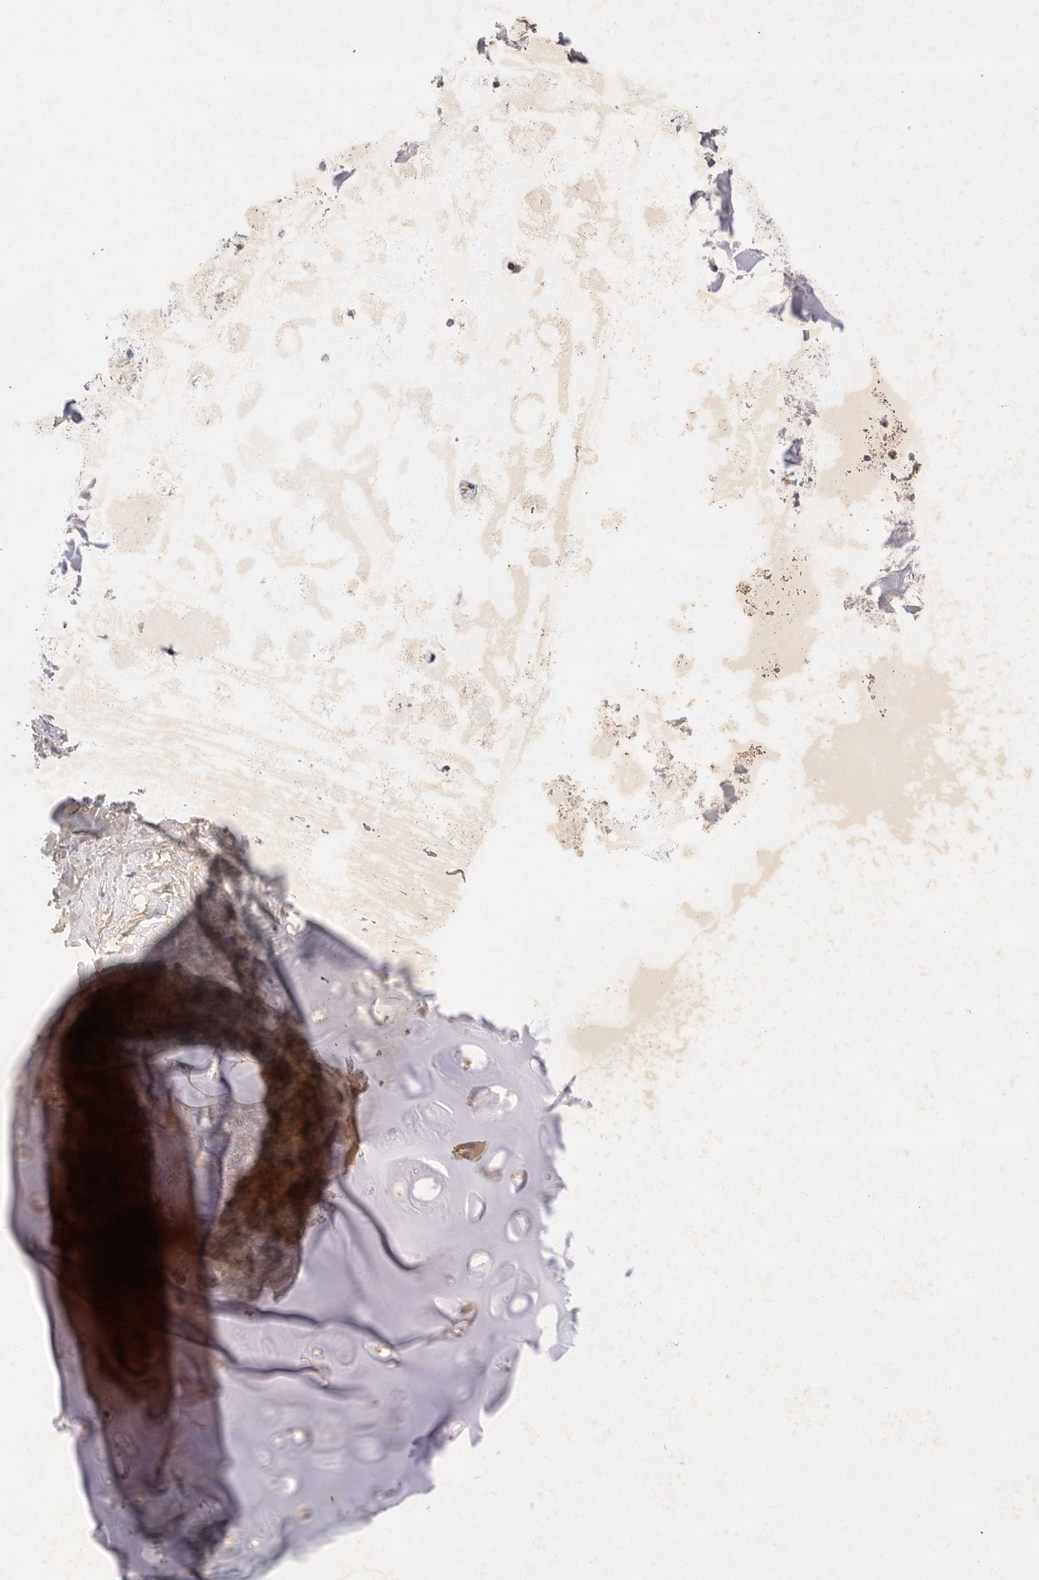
{"staining": {"intensity": "weak", "quantity": ">75%", "location": "cytoplasmic/membranous"}, "tissue": "adipose tissue", "cell_type": "Adipocytes", "image_type": "normal", "snomed": [{"axis": "morphology", "description": "Normal tissue, NOS"}, {"axis": "topography", "description": "Cartilage tissue"}], "caption": "IHC of unremarkable human adipose tissue shows low levels of weak cytoplasmic/membranous staining in approximately >75% of adipocytes. The protein is shown in brown color, while the nuclei are stained blue.", "gene": "PTPDC1", "patient": {"sex": "female", "age": 63}}